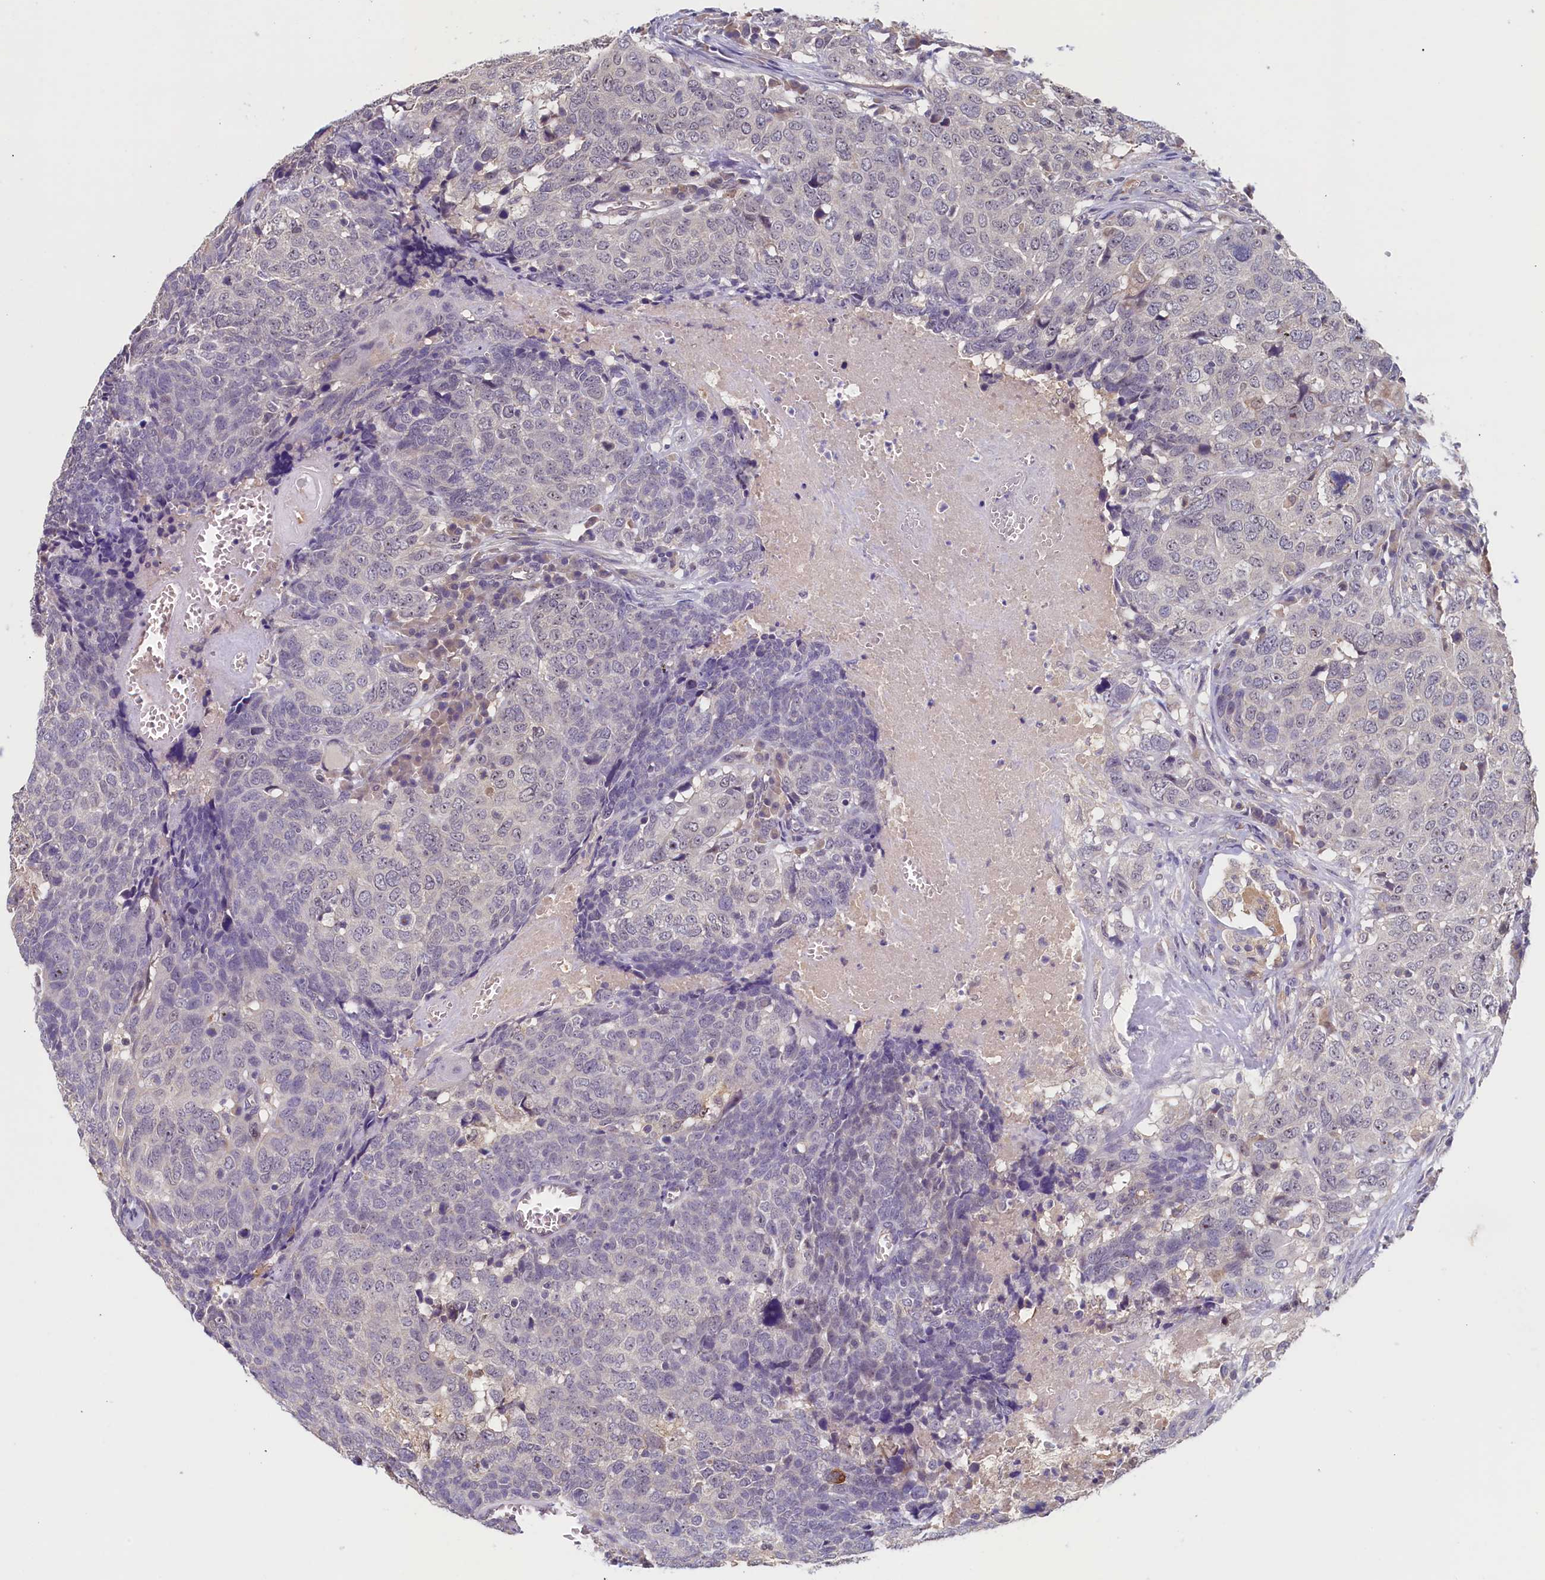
{"staining": {"intensity": "negative", "quantity": "none", "location": "none"}, "tissue": "head and neck cancer", "cell_type": "Tumor cells", "image_type": "cancer", "snomed": [{"axis": "morphology", "description": "Squamous cell carcinoma, NOS"}, {"axis": "topography", "description": "Head-Neck"}], "caption": "Head and neck squamous cell carcinoma was stained to show a protein in brown. There is no significant staining in tumor cells. (Stains: DAB (3,3'-diaminobenzidine) immunohistochemistry (IHC) with hematoxylin counter stain, Microscopy: brightfield microscopy at high magnification).", "gene": "NUBP2", "patient": {"sex": "male", "age": 66}}